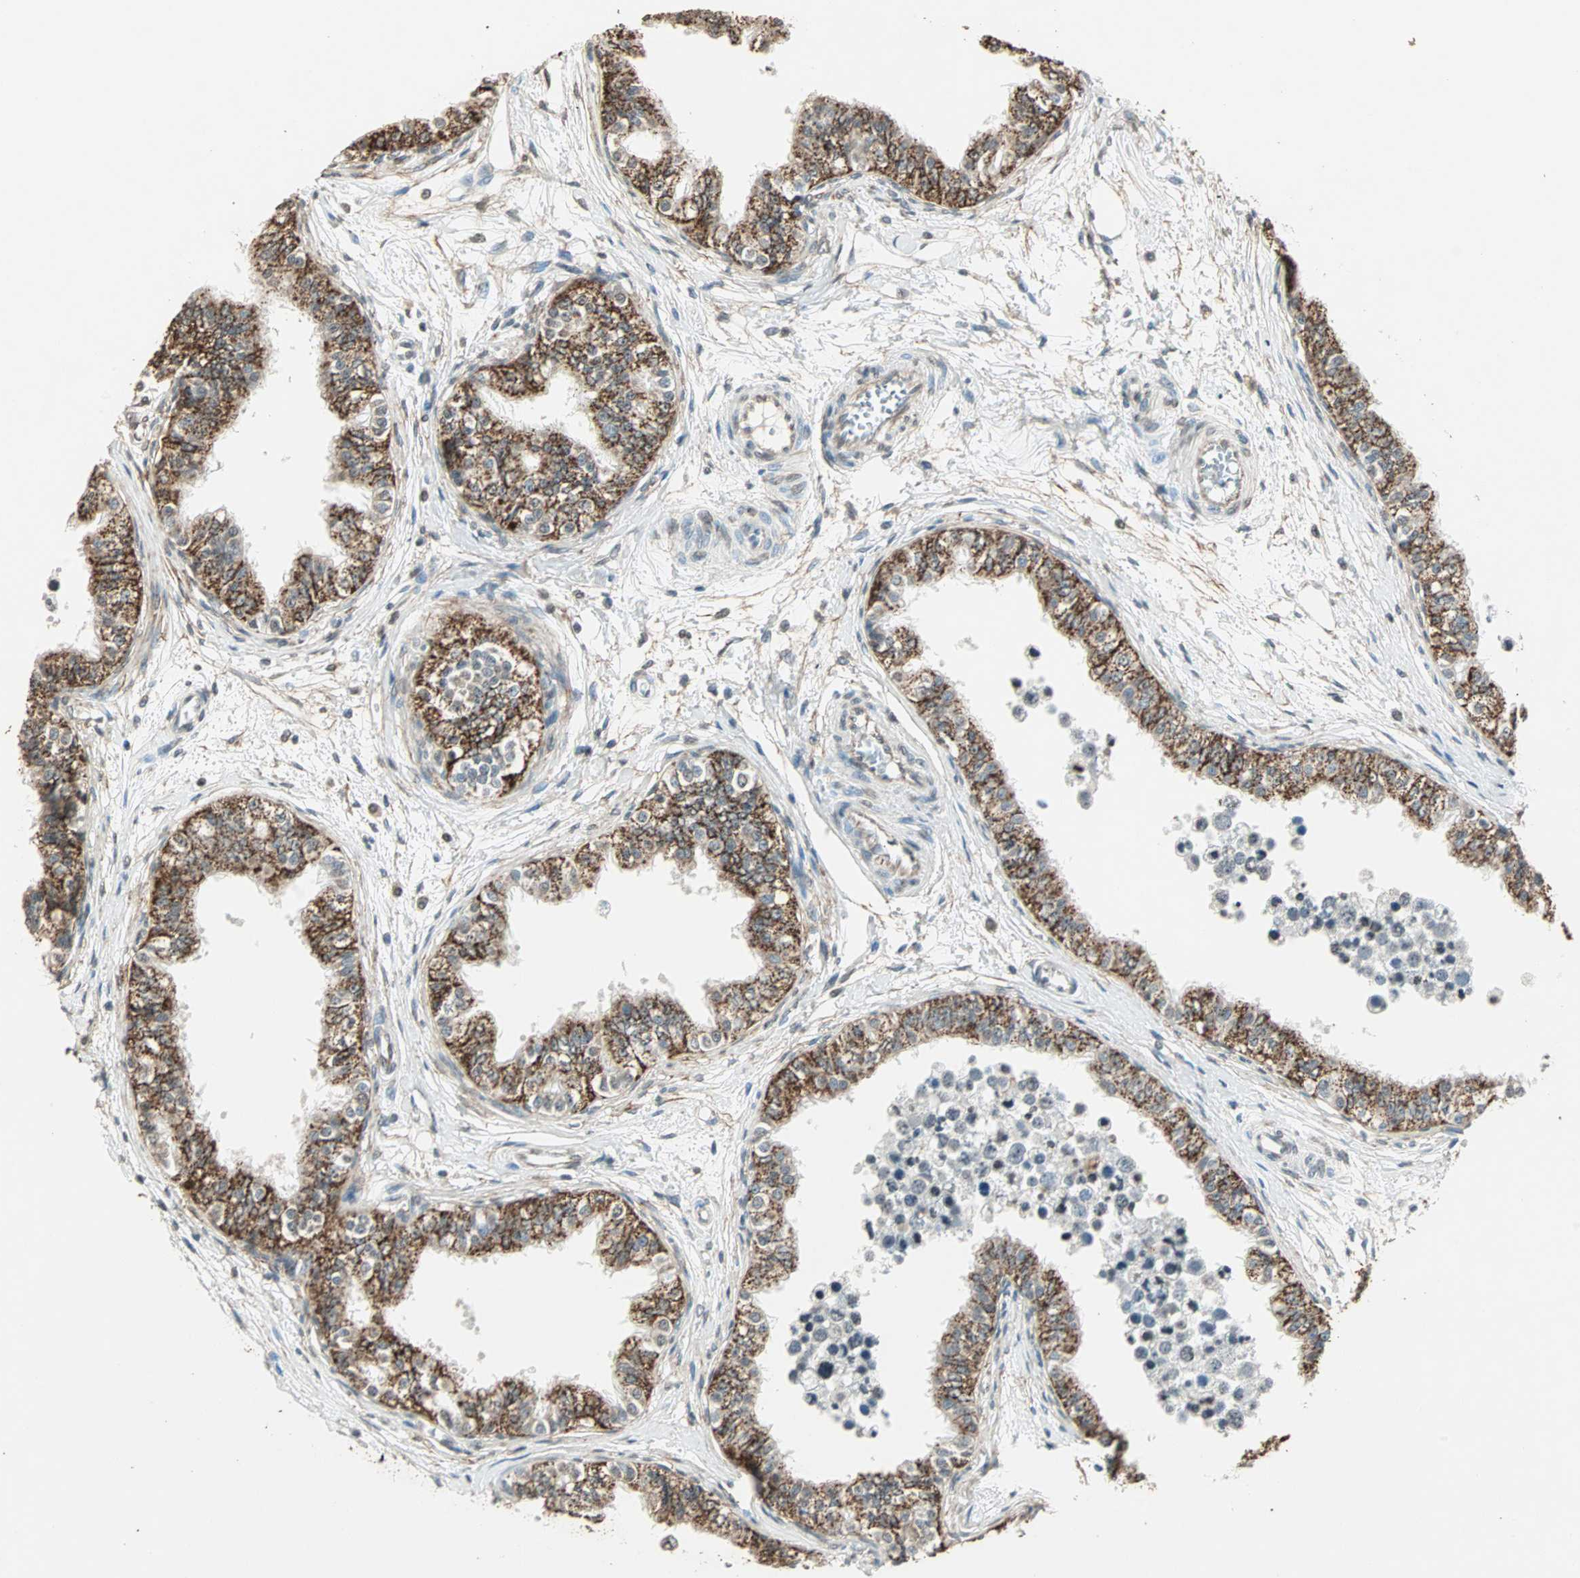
{"staining": {"intensity": "strong", "quantity": ">75%", "location": "cytoplasmic/membranous"}, "tissue": "epididymis", "cell_type": "Glandular cells", "image_type": "normal", "snomed": [{"axis": "morphology", "description": "Normal tissue, NOS"}, {"axis": "morphology", "description": "Adenocarcinoma, metastatic, NOS"}, {"axis": "topography", "description": "Testis"}, {"axis": "topography", "description": "Epididymis"}], "caption": "Immunohistochemistry (IHC) micrograph of normal human epididymis stained for a protein (brown), which demonstrates high levels of strong cytoplasmic/membranous expression in approximately >75% of glandular cells.", "gene": "PRELID1", "patient": {"sex": "male", "age": 26}}